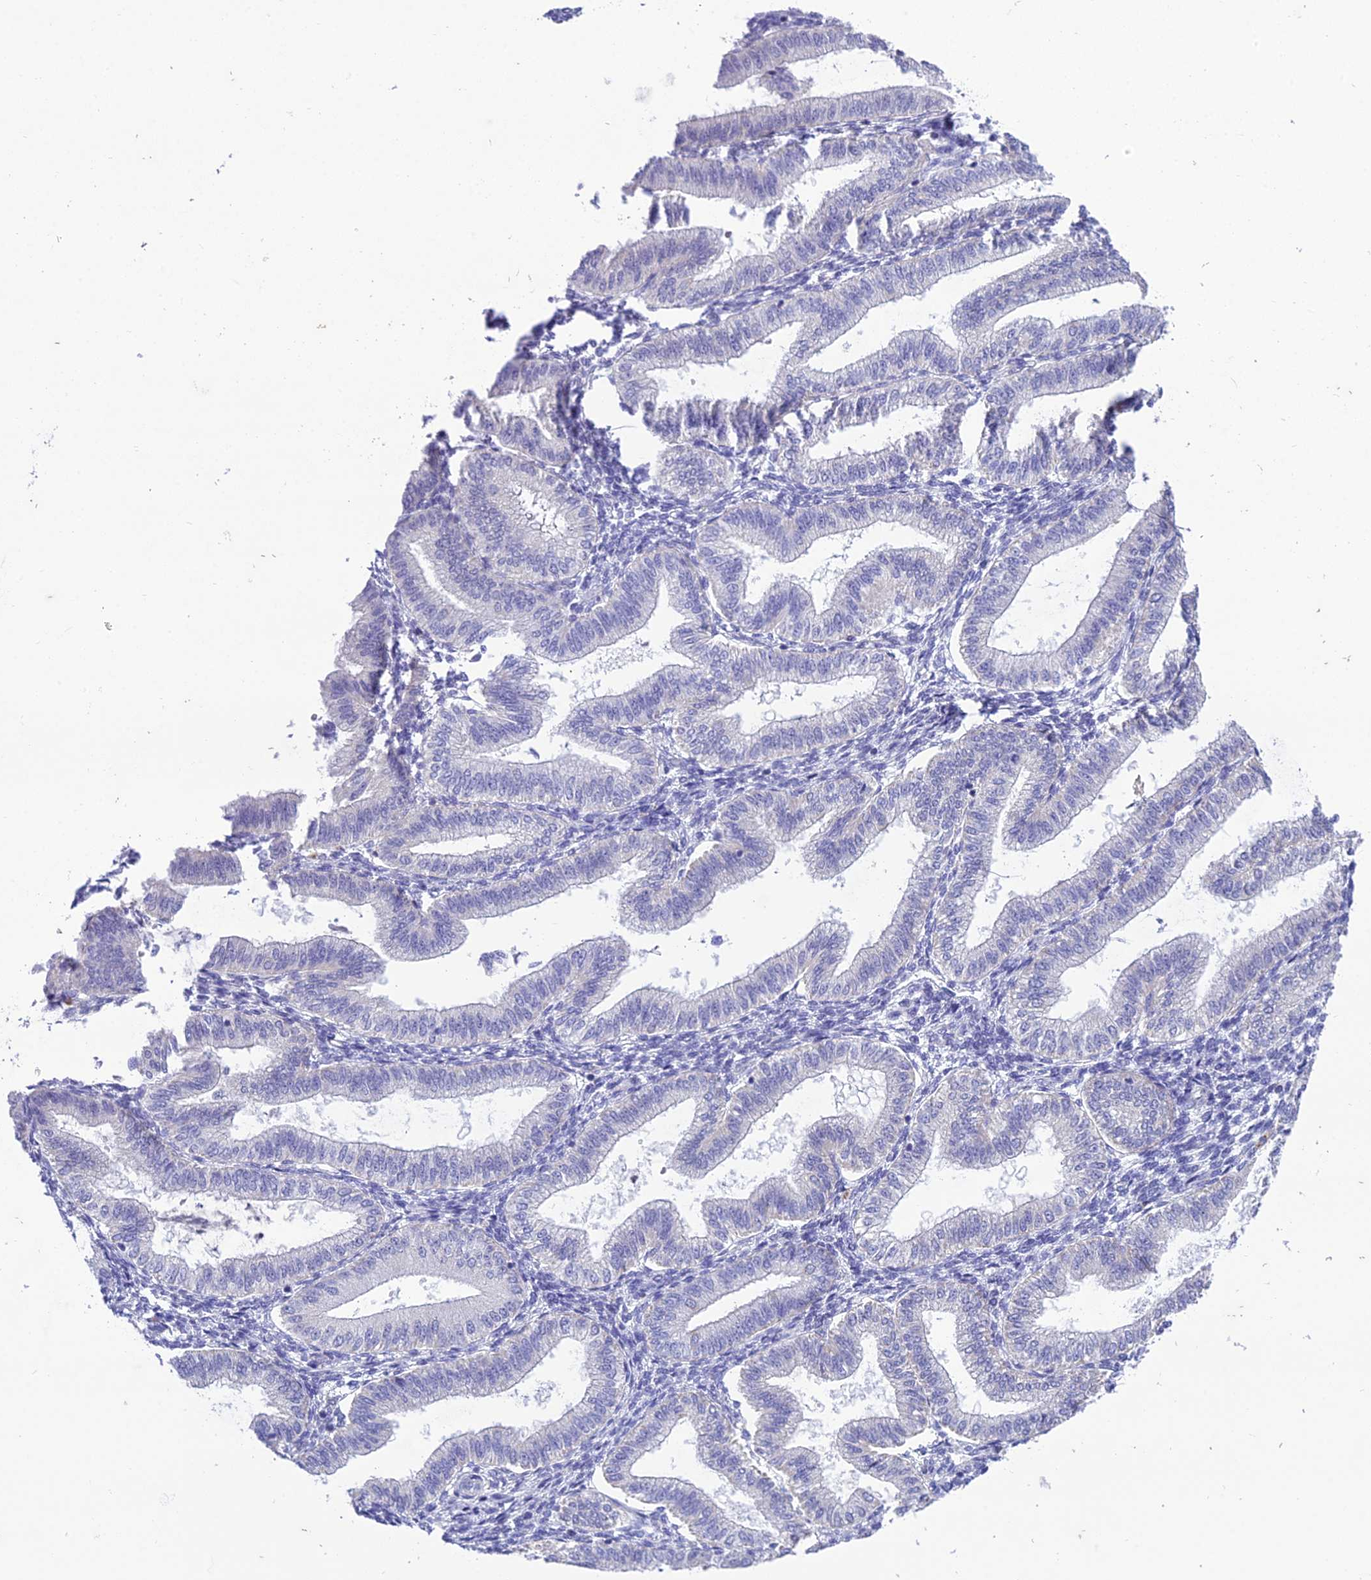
{"staining": {"intensity": "negative", "quantity": "none", "location": "none"}, "tissue": "endometrium", "cell_type": "Cells in endometrial stroma", "image_type": "normal", "snomed": [{"axis": "morphology", "description": "Normal tissue, NOS"}, {"axis": "topography", "description": "Endometrium"}], "caption": "Human endometrium stained for a protein using IHC demonstrates no expression in cells in endometrial stroma.", "gene": "MIIP", "patient": {"sex": "female", "age": 39}}